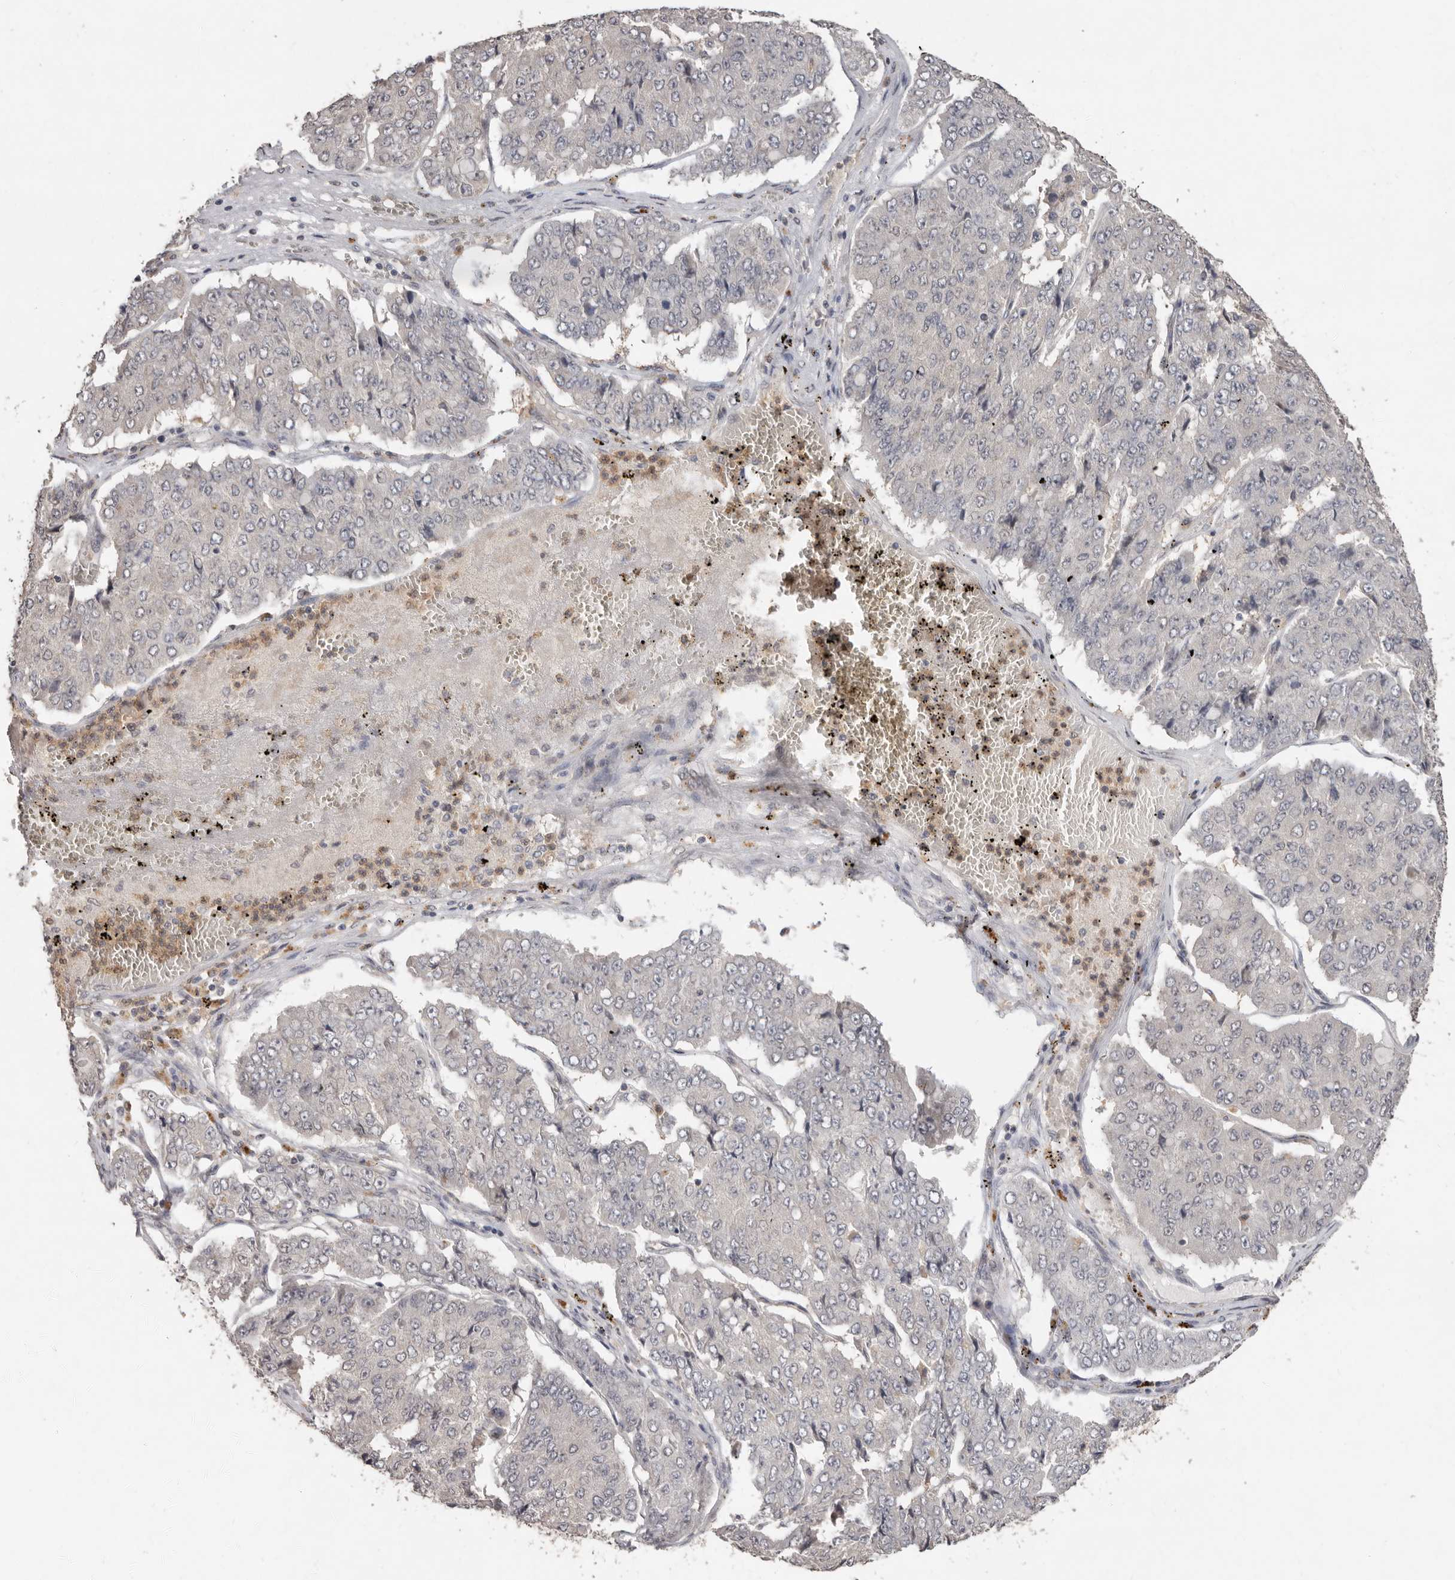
{"staining": {"intensity": "negative", "quantity": "none", "location": "none"}, "tissue": "pancreatic cancer", "cell_type": "Tumor cells", "image_type": "cancer", "snomed": [{"axis": "morphology", "description": "Adenocarcinoma, NOS"}, {"axis": "topography", "description": "Pancreas"}], "caption": "High power microscopy photomicrograph of an immunohistochemistry histopathology image of pancreatic adenocarcinoma, revealing no significant positivity in tumor cells.", "gene": "SULT1E1", "patient": {"sex": "male", "age": 50}}